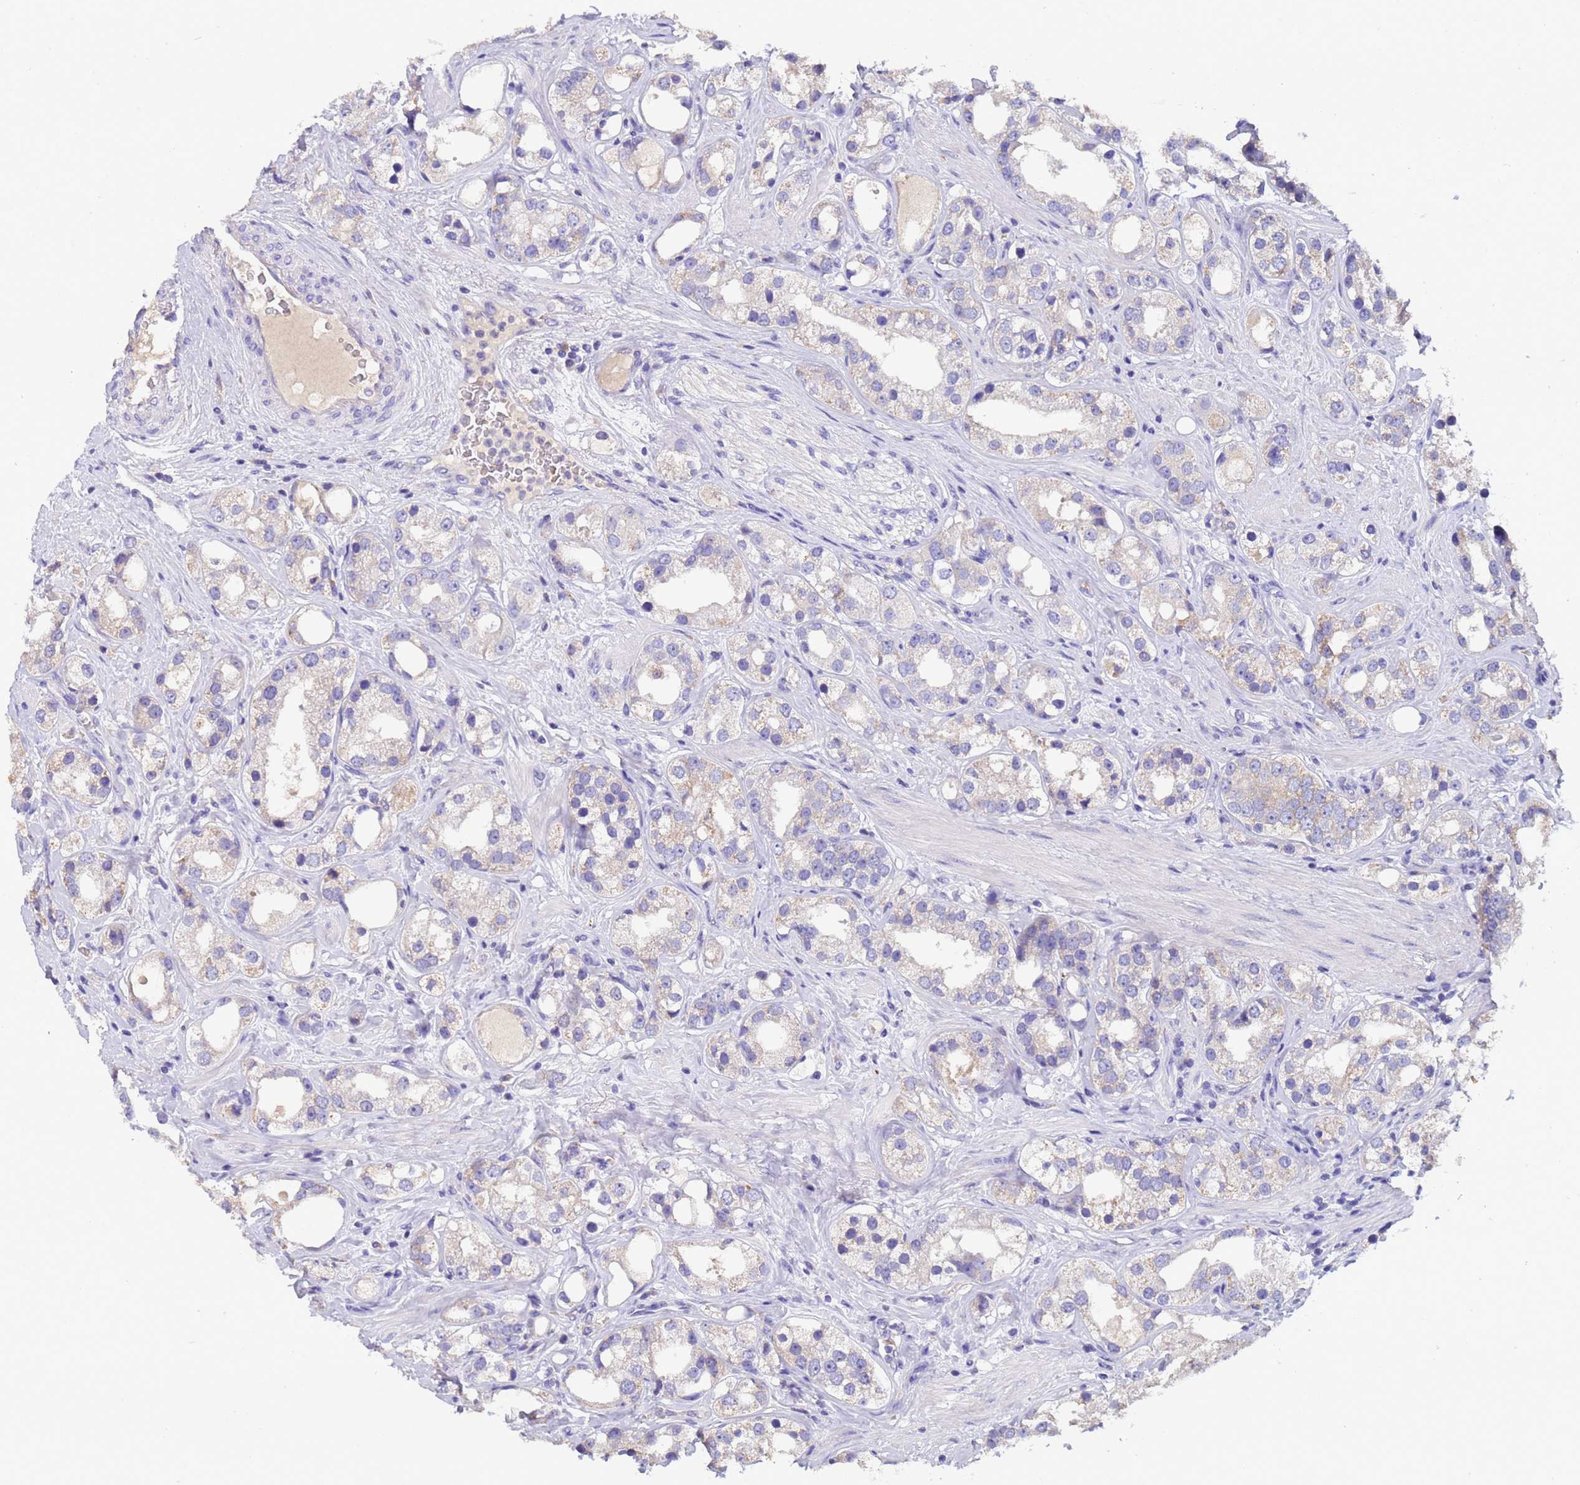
{"staining": {"intensity": "negative", "quantity": "none", "location": "none"}, "tissue": "prostate cancer", "cell_type": "Tumor cells", "image_type": "cancer", "snomed": [{"axis": "morphology", "description": "Adenocarcinoma, NOS"}, {"axis": "topography", "description": "Prostate"}], "caption": "Tumor cells show no significant protein positivity in adenocarcinoma (prostate).", "gene": "SLC24A3", "patient": {"sex": "male", "age": 79}}